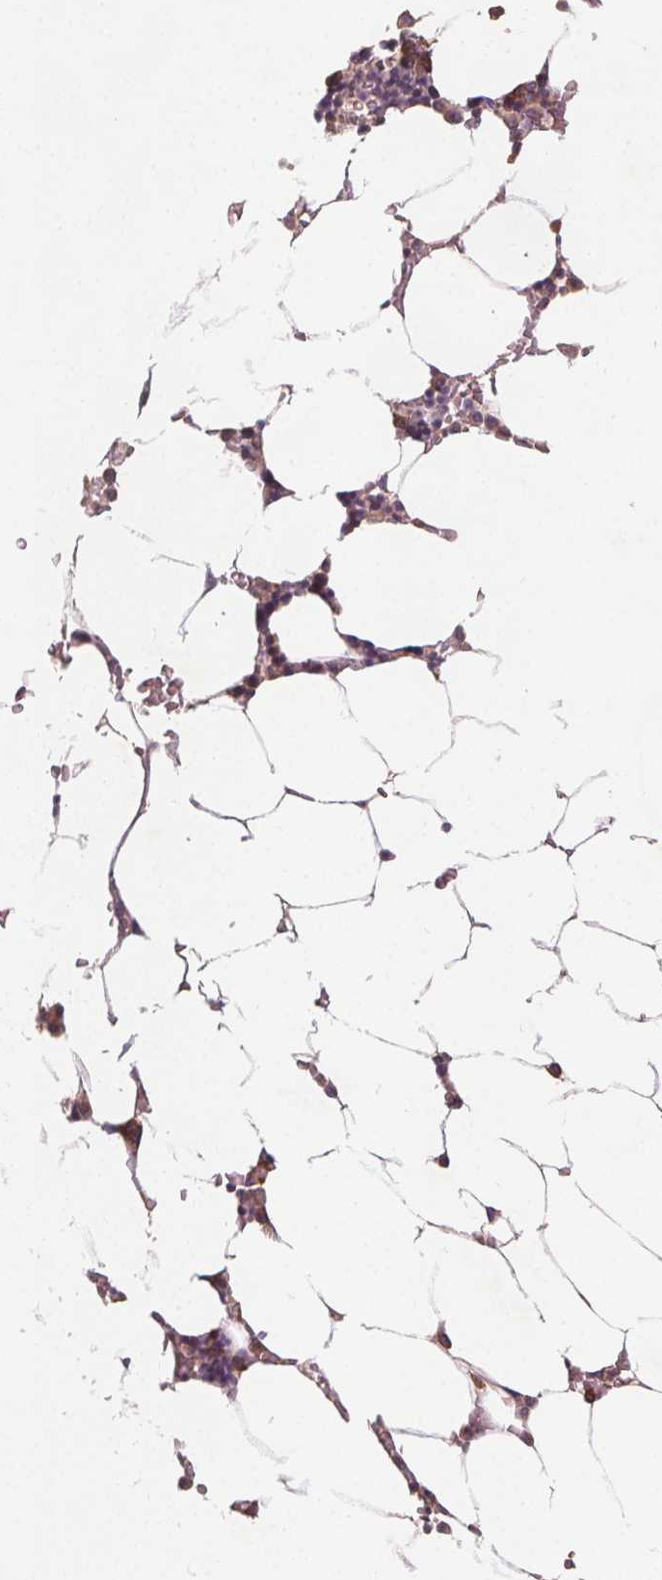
{"staining": {"intensity": "weak", "quantity": "<25%", "location": "cytoplasmic/membranous"}, "tissue": "bone marrow", "cell_type": "Hematopoietic cells", "image_type": "normal", "snomed": [{"axis": "morphology", "description": "Normal tissue, NOS"}, {"axis": "topography", "description": "Bone marrow"}], "caption": "Image shows no significant protein staining in hematopoietic cells of normal bone marrow.", "gene": "TMEM80", "patient": {"sex": "female", "age": 52}}